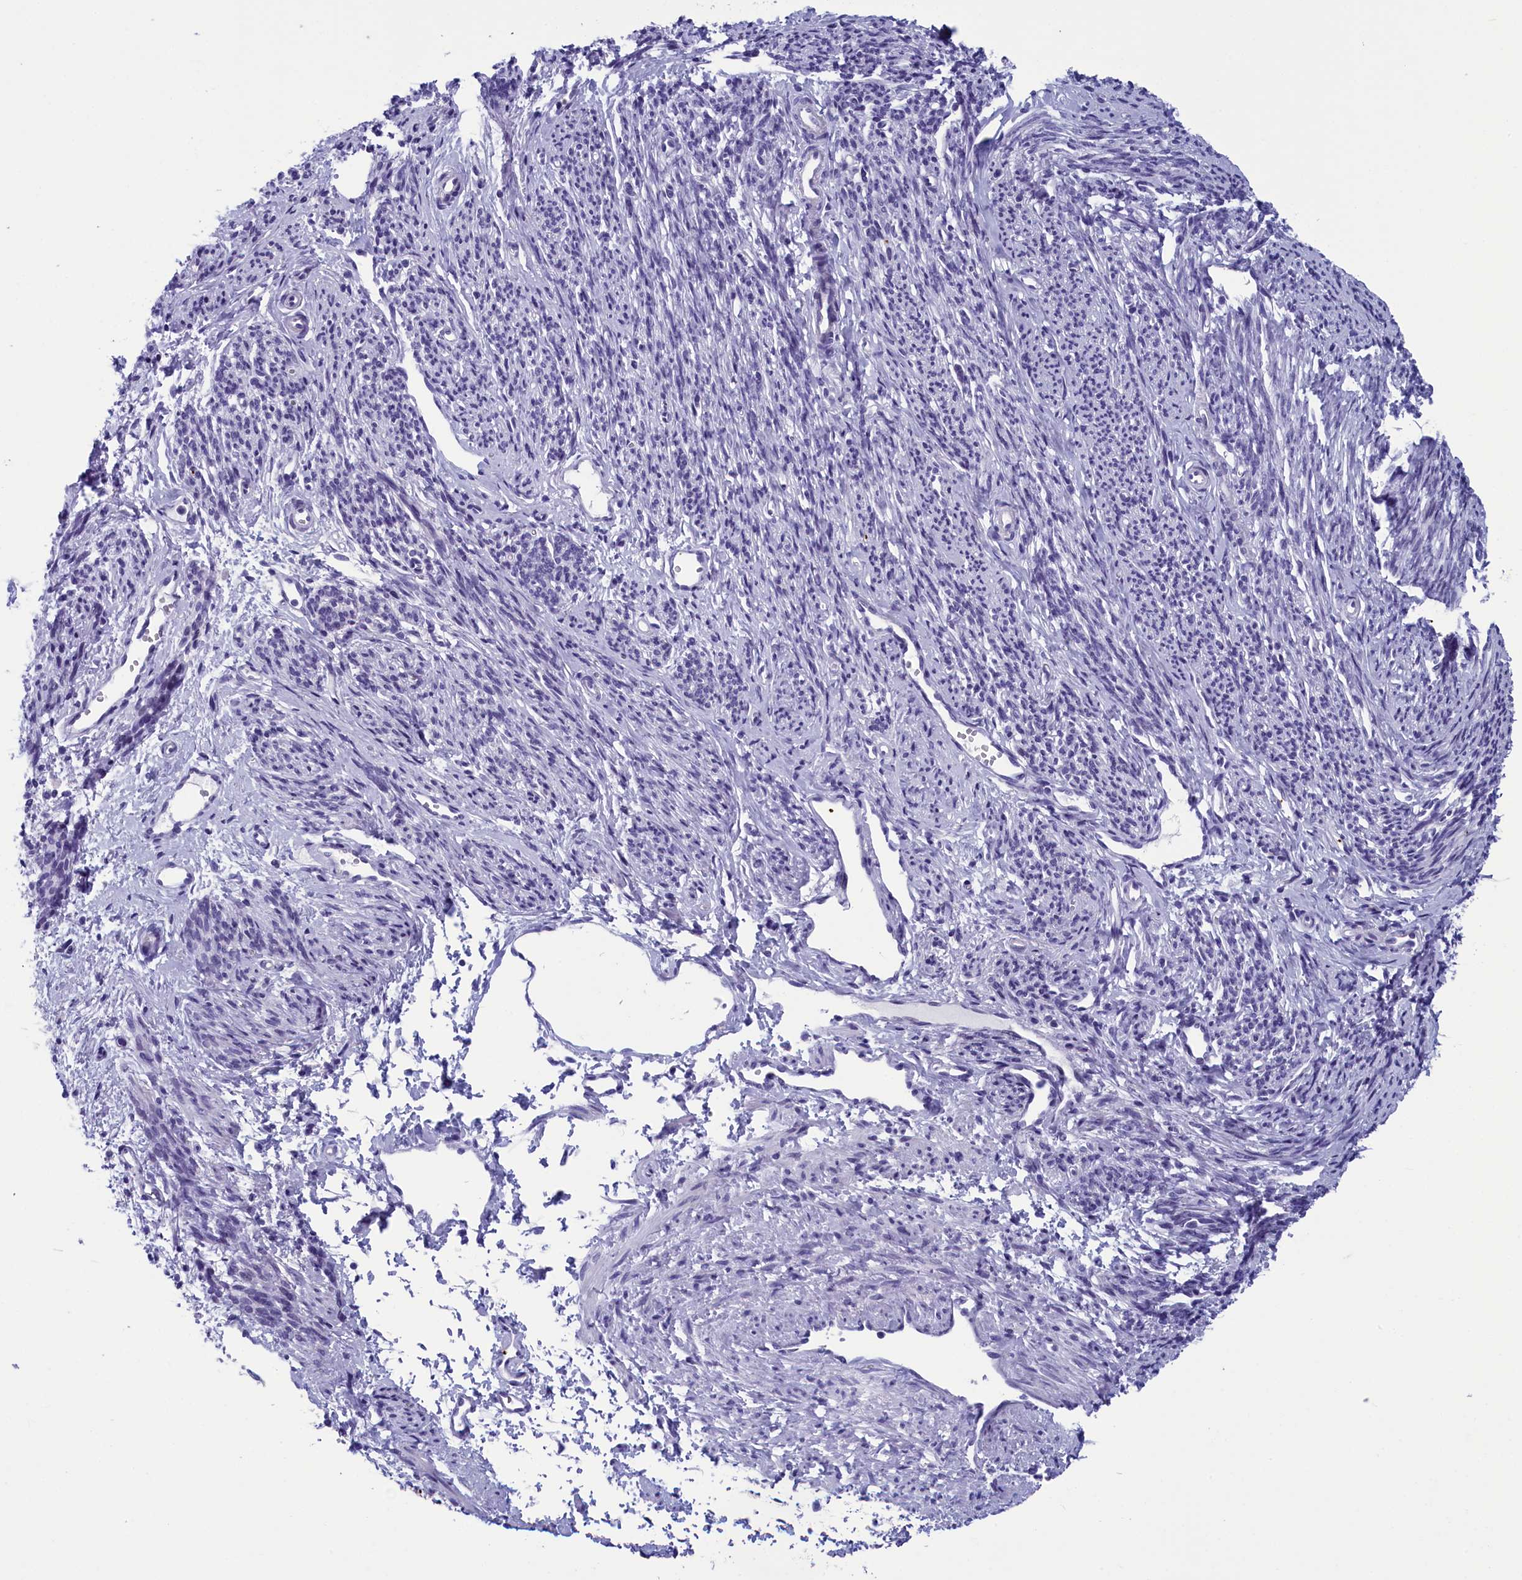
{"staining": {"intensity": "negative", "quantity": "none", "location": "none"}, "tissue": "smooth muscle", "cell_type": "Smooth muscle cells", "image_type": "normal", "snomed": [{"axis": "morphology", "description": "Normal tissue, NOS"}, {"axis": "topography", "description": "Smooth muscle"}, {"axis": "topography", "description": "Uterus"}], "caption": "This histopathology image is of unremarkable smooth muscle stained with immunohistochemistry to label a protein in brown with the nuclei are counter-stained blue. There is no expression in smooth muscle cells. The staining was performed using DAB (3,3'-diaminobenzidine) to visualize the protein expression in brown, while the nuclei were stained in blue with hematoxylin (Magnification: 20x).", "gene": "AIFM2", "patient": {"sex": "female", "age": 59}}